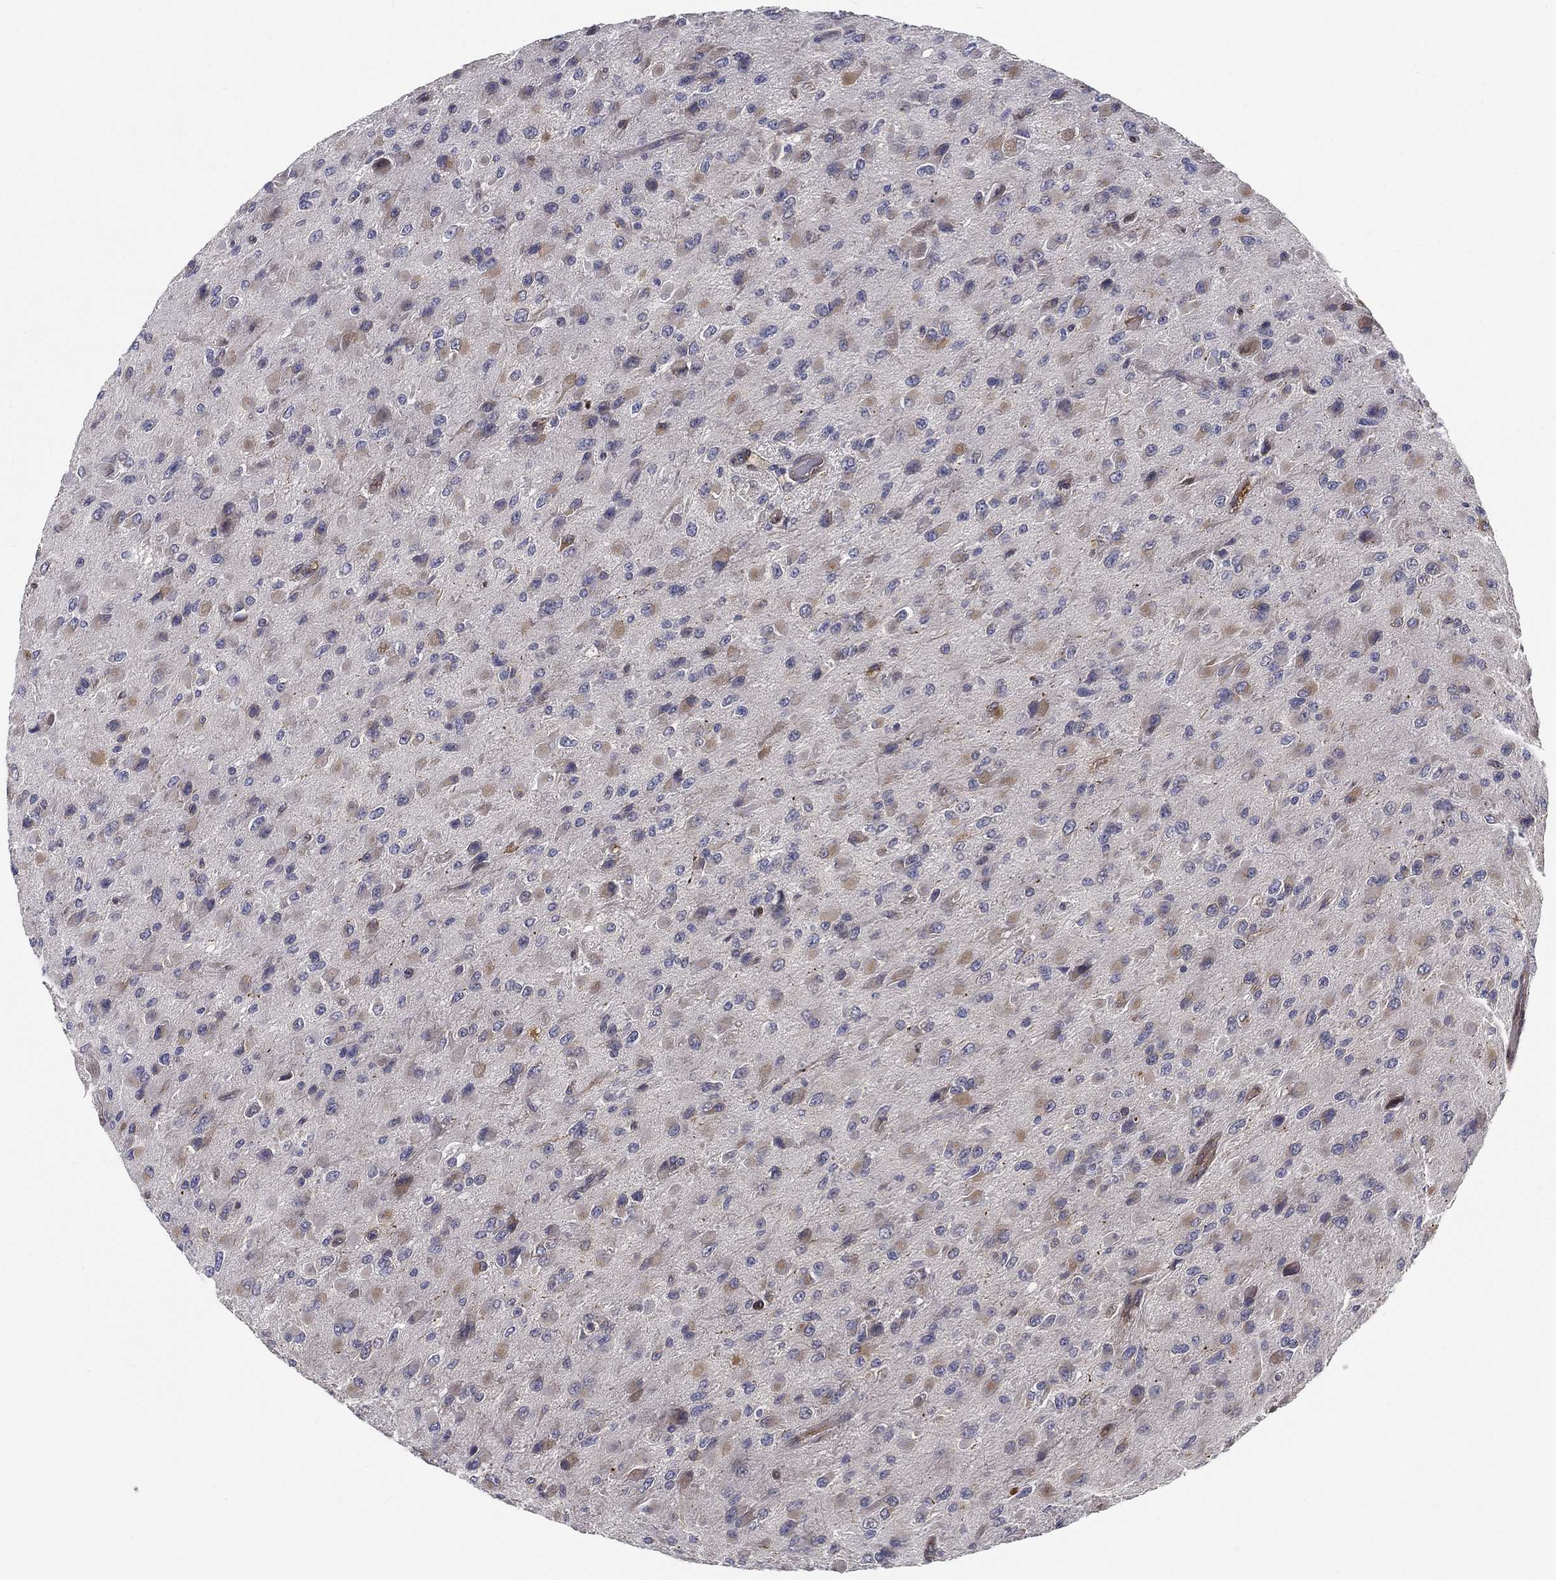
{"staining": {"intensity": "weak", "quantity": "<25%", "location": "cytoplasmic/membranous"}, "tissue": "glioma", "cell_type": "Tumor cells", "image_type": "cancer", "snomed": [{"axis": "morphology", "description": "Glioma, malignant, High grade"}, {"axis": "topography", "description": "Cerebral cortex"}], "caption": "The image reveals no significant expression in tumor cells of glioma.", "gene": "LRRC56", "patient": {"sex": "male", "age": 35}}